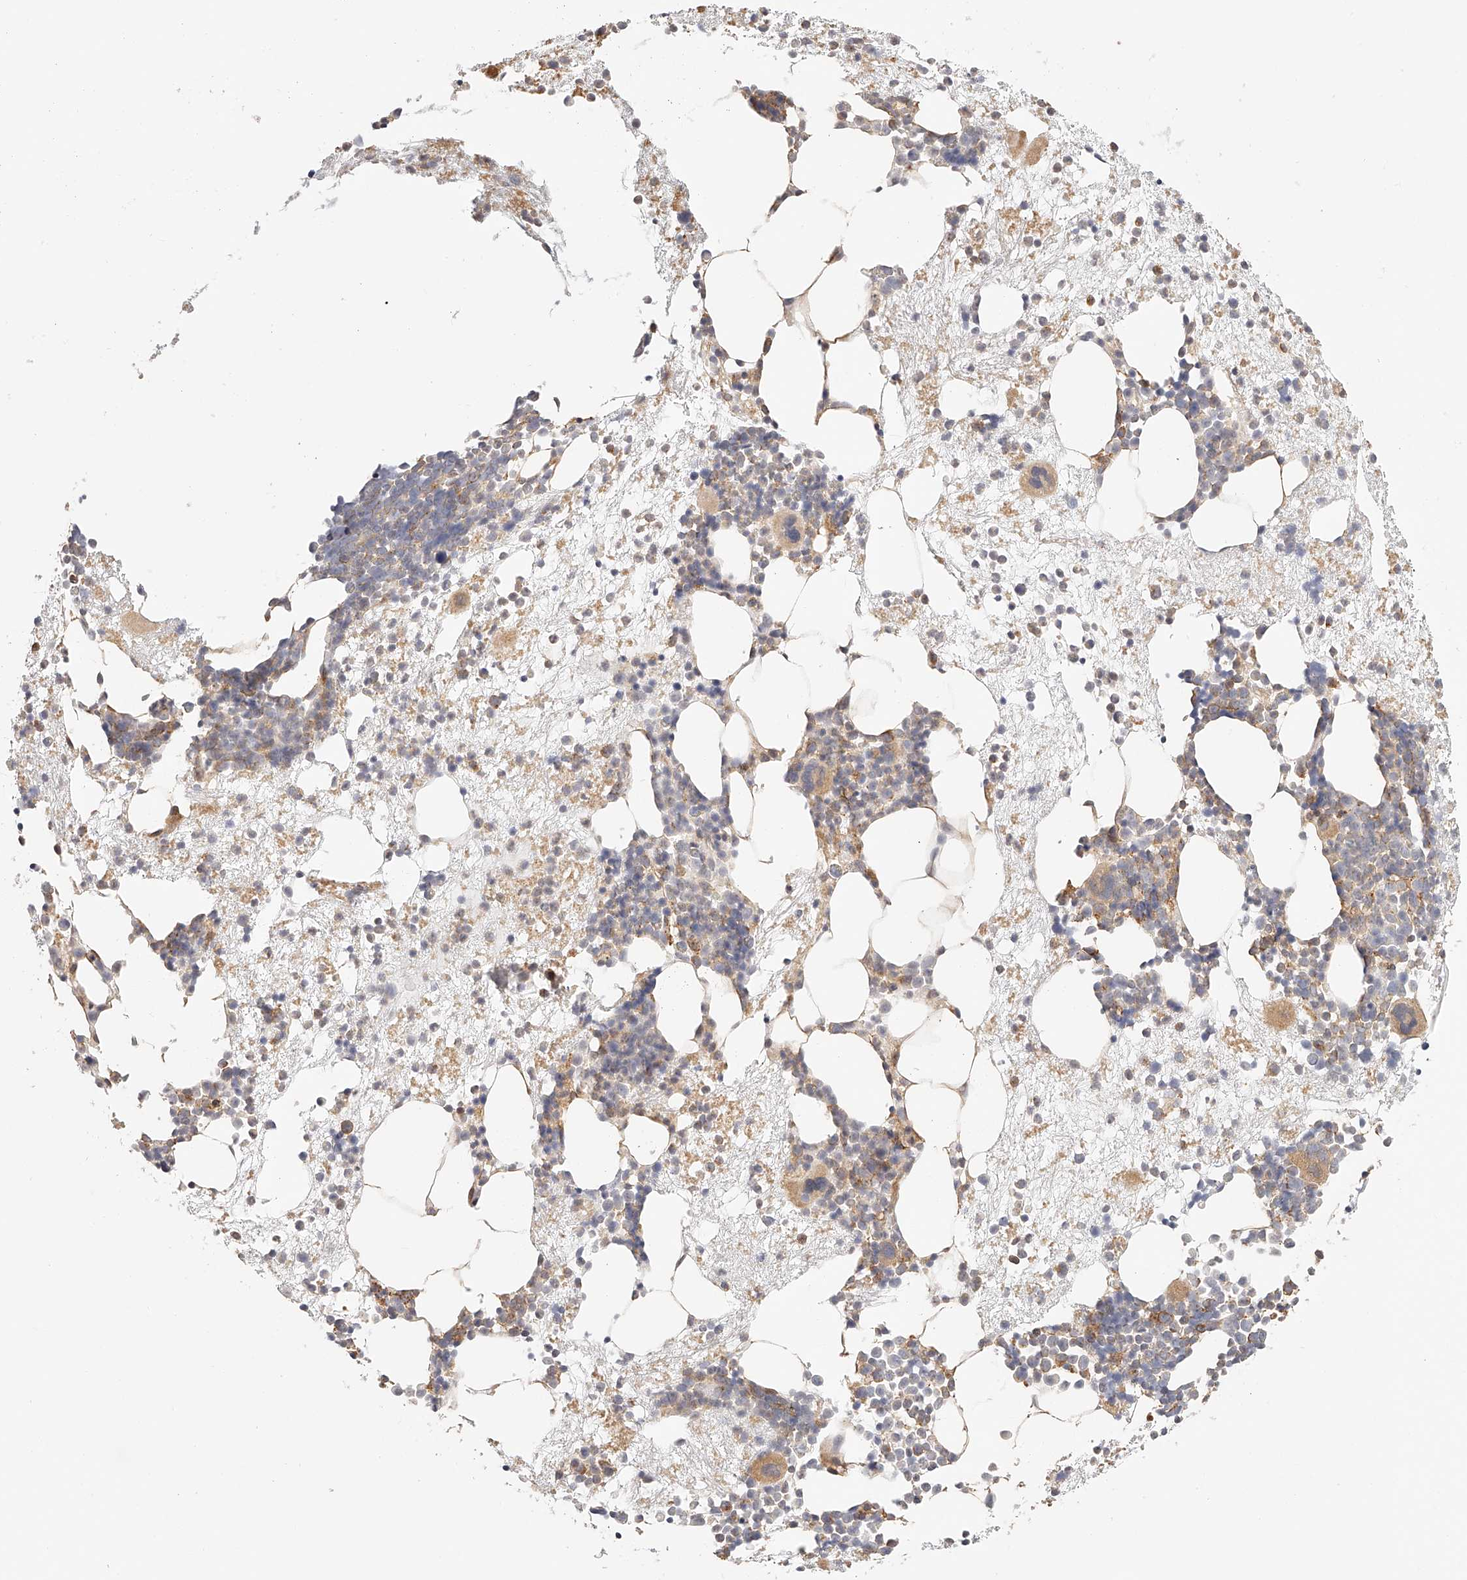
{"staining": {"intensity": "weak", "quantity": ">75%", "location": "cytoplasmic/membranous"}, "tissue": "bone marrow", "cell_type": "Hematopoietic cells", "image_type": "normal", "snomed": [{"axis": "morphology", "description": "Normal tissue, NOS"}, {"axis": "topography", "description": "Bone marrow"}], "caption": "Human bone marrow stained with a brown dye demonstrates weak cytoplasmic/membranous positive expression in about >75% of hematopoietic cells.", "gene": "SYNC", "patient": {"sex": "male", "age": 54}}